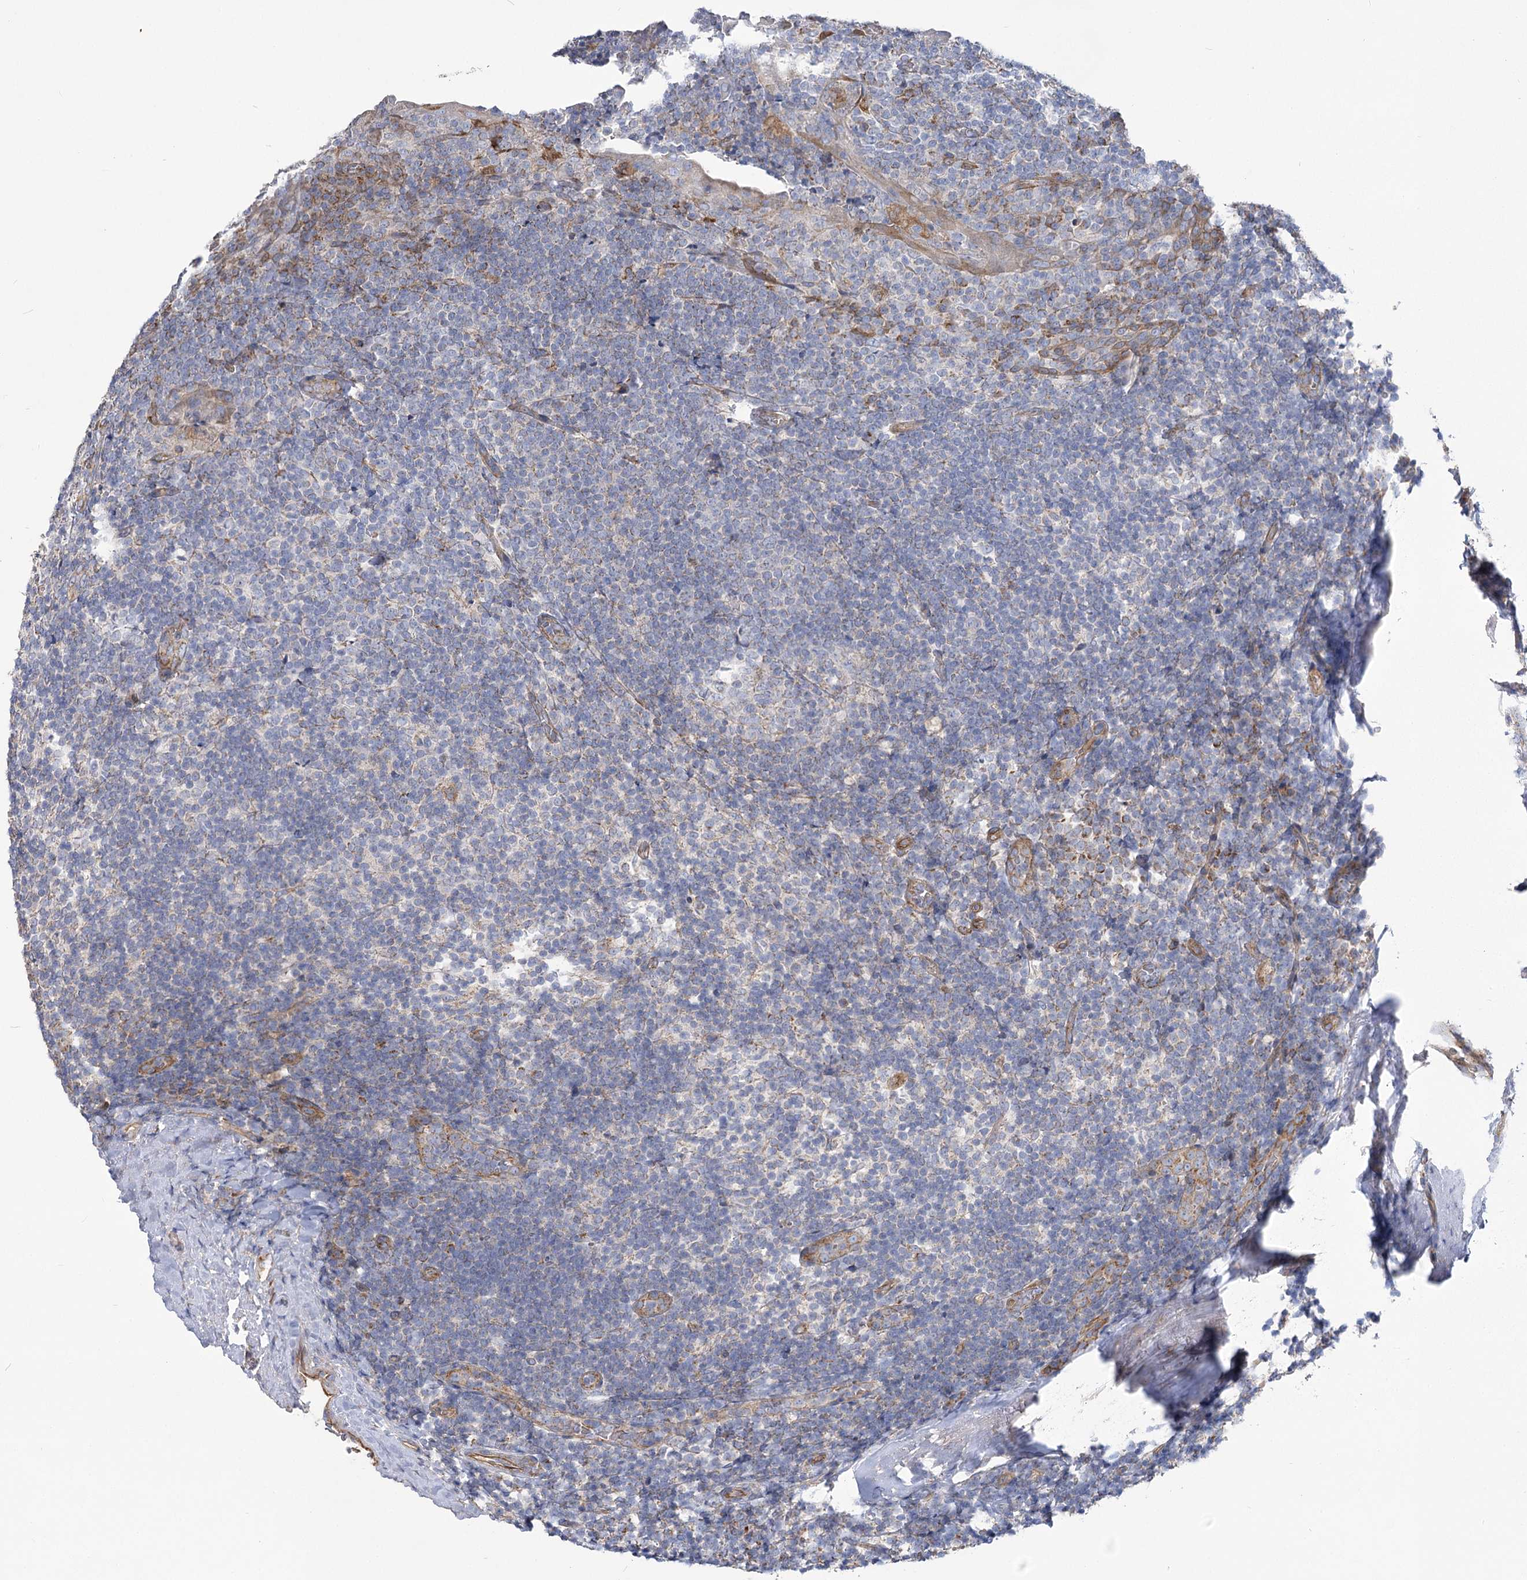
{"staining": {"intensity": "negative", "quantity": "none", "location": "none"}, "tissue": "tonsil", "cell_type": "Germinal center cells", "image_type": "normal", "snomed": [{"axis": "morphology", "description": "Normal tissue, NOS"}, {"axis": "topography", "description": "Tonsil"}], "caption": "High magnification brightfield microscopy of normal tonsil stained with DAB (brown) and counterstained with hematoxylin (blue): germinal center cells show no significant expression.", "gene": "RMDN2", "patient": {"sex": "male", "age": 37}}